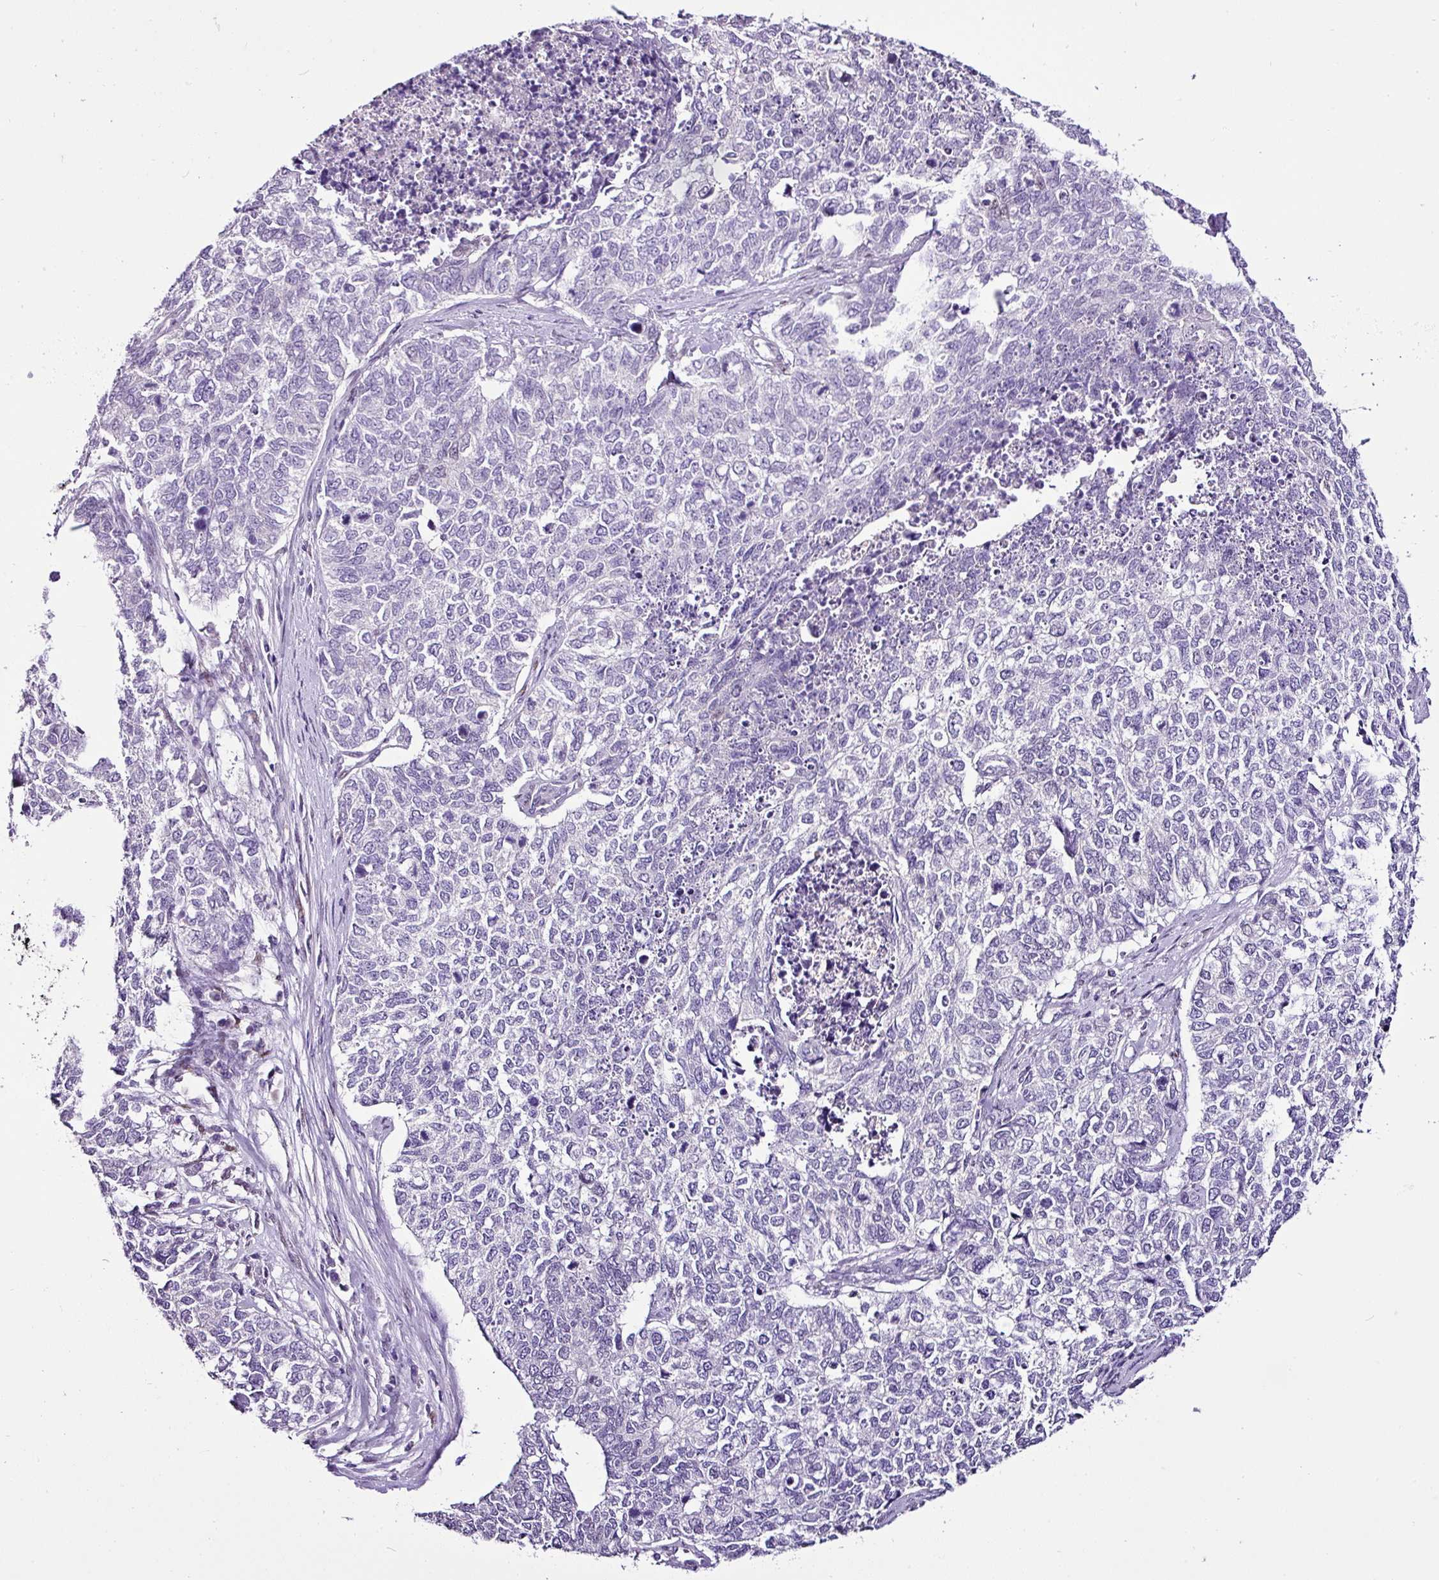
{"staining": {"intensity": "negative", "quantity": "none", "location": "none"}, "tissue": "cervical cancer", "cell_type": "Tumor cells", "image_type": "cancer", "snomed": [{"axis": "morphology", "description": "Squamous cell carcinoma, NOS"}, {"axis": "topography", "description": "Cervix"}], "caption": "Image shows no significant protein positivity in tumor cells of cervical cancer.", "gene": "ESR1", "patient": {"sex": "female", "age": 63}}